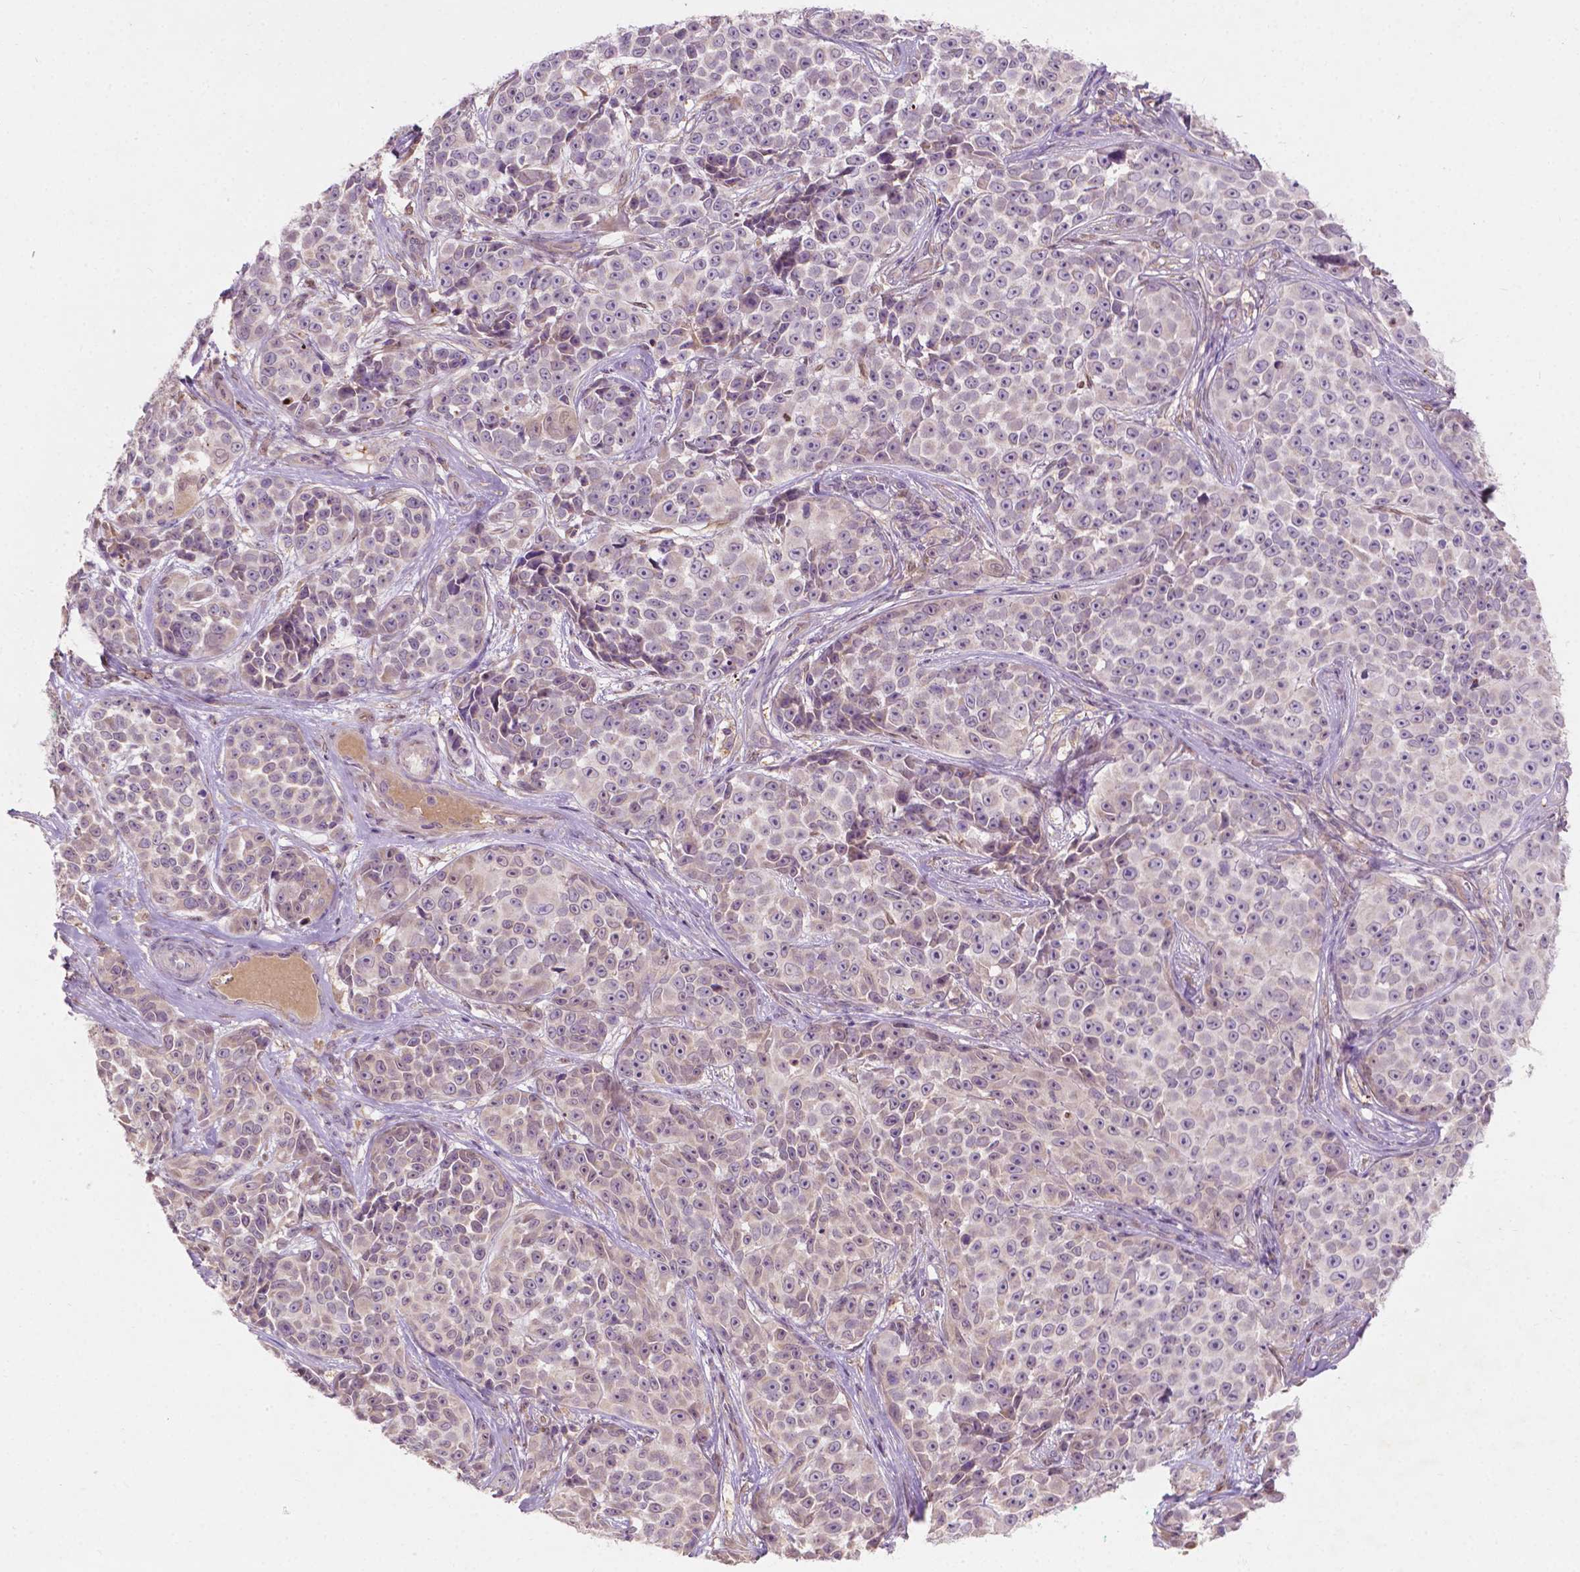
{"staining": {"intensity": "weak", "quantity": "<25%", "location": "cytoplasmic/membranous"}, "tissue": "melanoma", "cell_type": "Tumor cells", "image_type": "cancer", "snomed": [{"axis": "morphology", "description": "Malignant melanoma, NOS"}, {"axis": "topography", "description": "Skin"}], "caption": "A high-resolution histopathology image shows immunohistochemistry (IHC) staining of melanoma, which shows no significant staining in tumor cells.", "gene": "GPR37", "patient": {"sex": "female", "age": 88}}